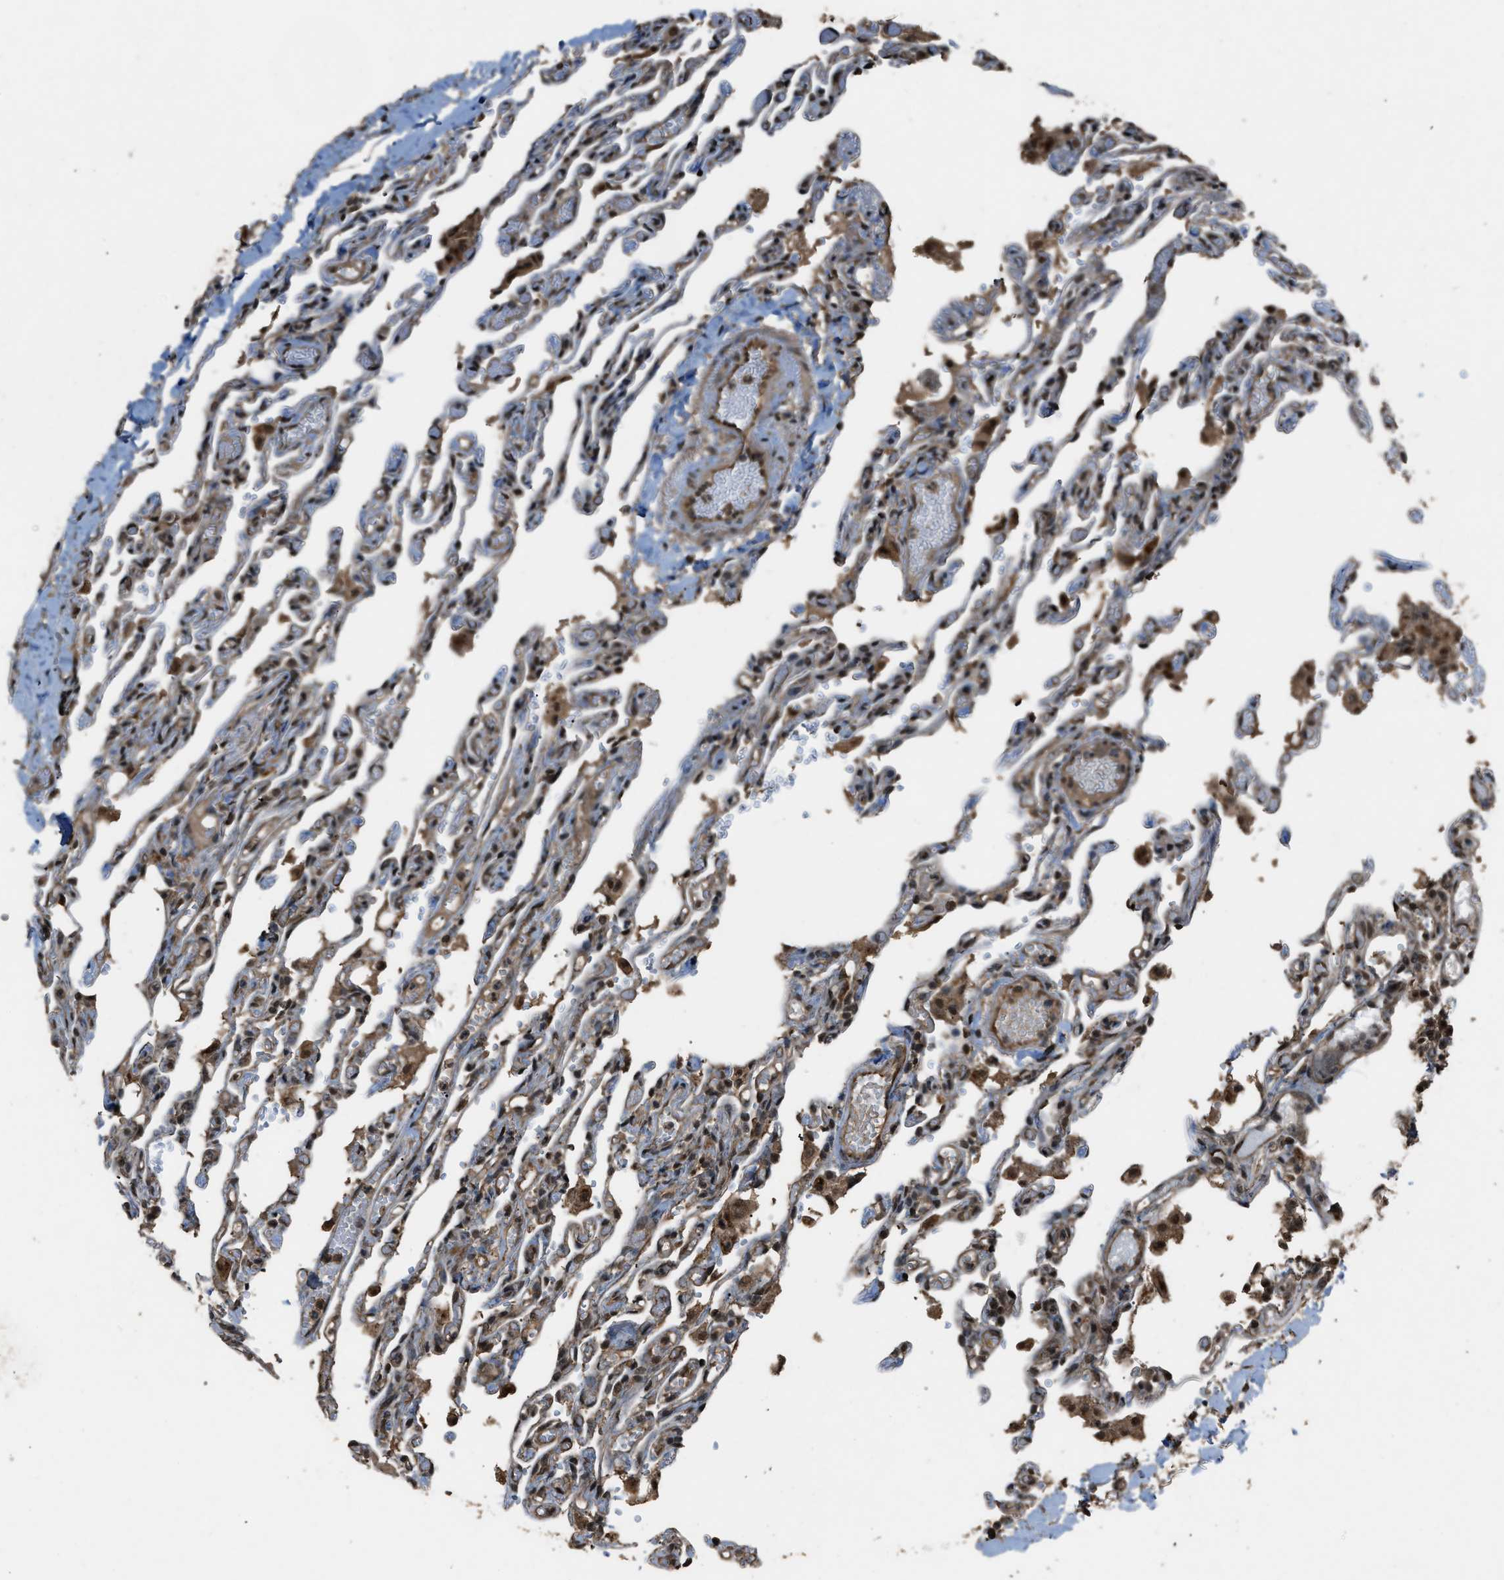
{"staining": {"intensity": "strong", "quantity": "25%-75%", "location": "nuclear"}, "tissue": "lung", "cell_type": "Alveolar cells", "image_type": "normal", "snomed": [{"axis": "morphology", "description": "Normal tissue, NOS"}, {"axis": "topography", "description": "Lung"}], "caption": "Immunohistochemistry (IHC) of normal human lung demonstrates high levels of strong nuclear staining in about 25%-75% of alveolar cells.", "gene": "SERTAD2", "patient": {"sex": "male", "age": 21}}